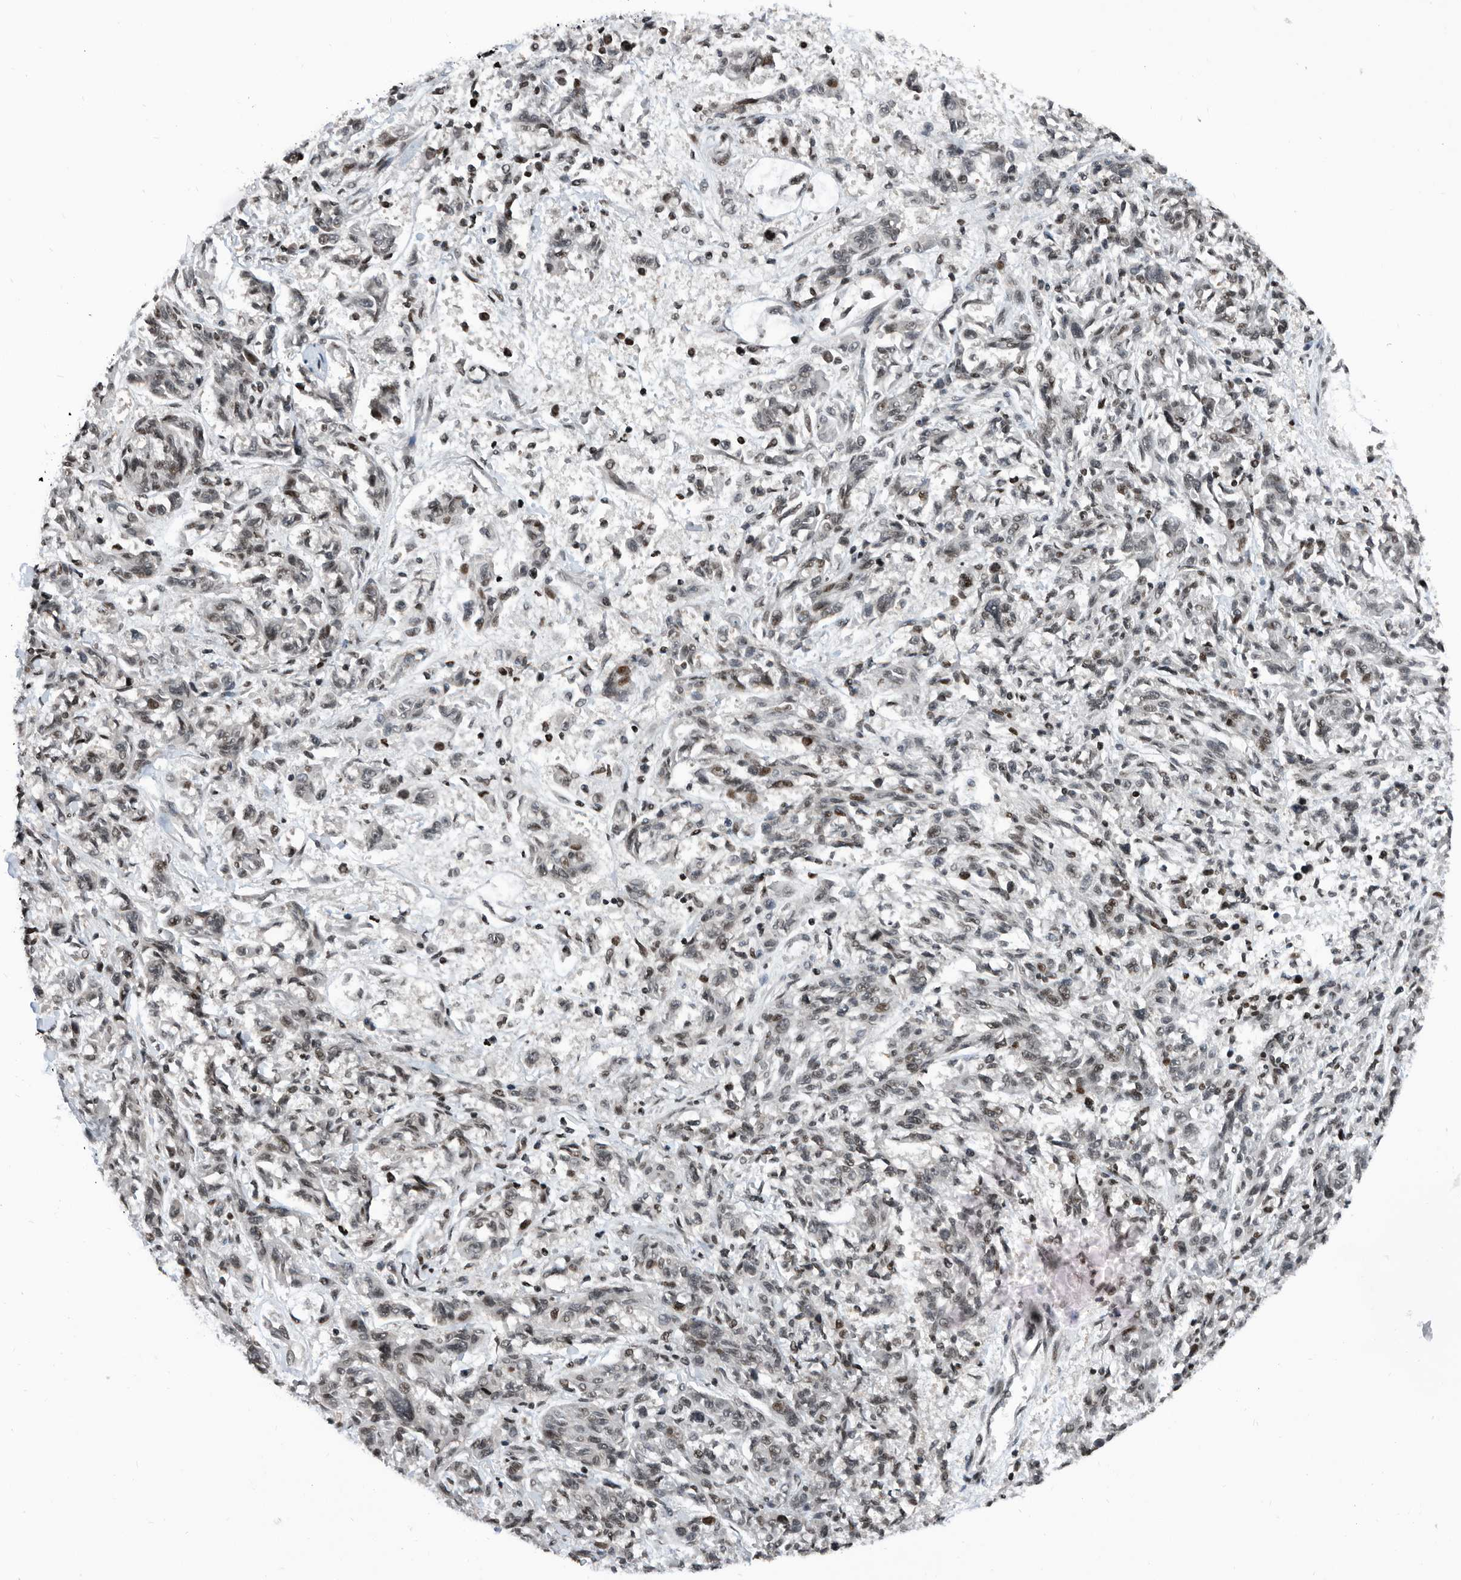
{"staining": {"intensity": "weak", "quantity": "25%-75%", "location": "nuclear"}, "tissue": "melanoma", "cell_type": "Tumor cells", "image_type": "cancer", "snomed": [{"axis": "morphology", "description": "Malignant melanoma, NOS"}, {"axis": "topography", "description": "Skin"}], "caption": "There is low levels of weak nuclear positivity in tumor cells of malignant melanoma, as demonstrated by immunohistochemical staining (brown color).", "gene": "SNRNP48", "patient": {"sex": "male", "age": 53}}